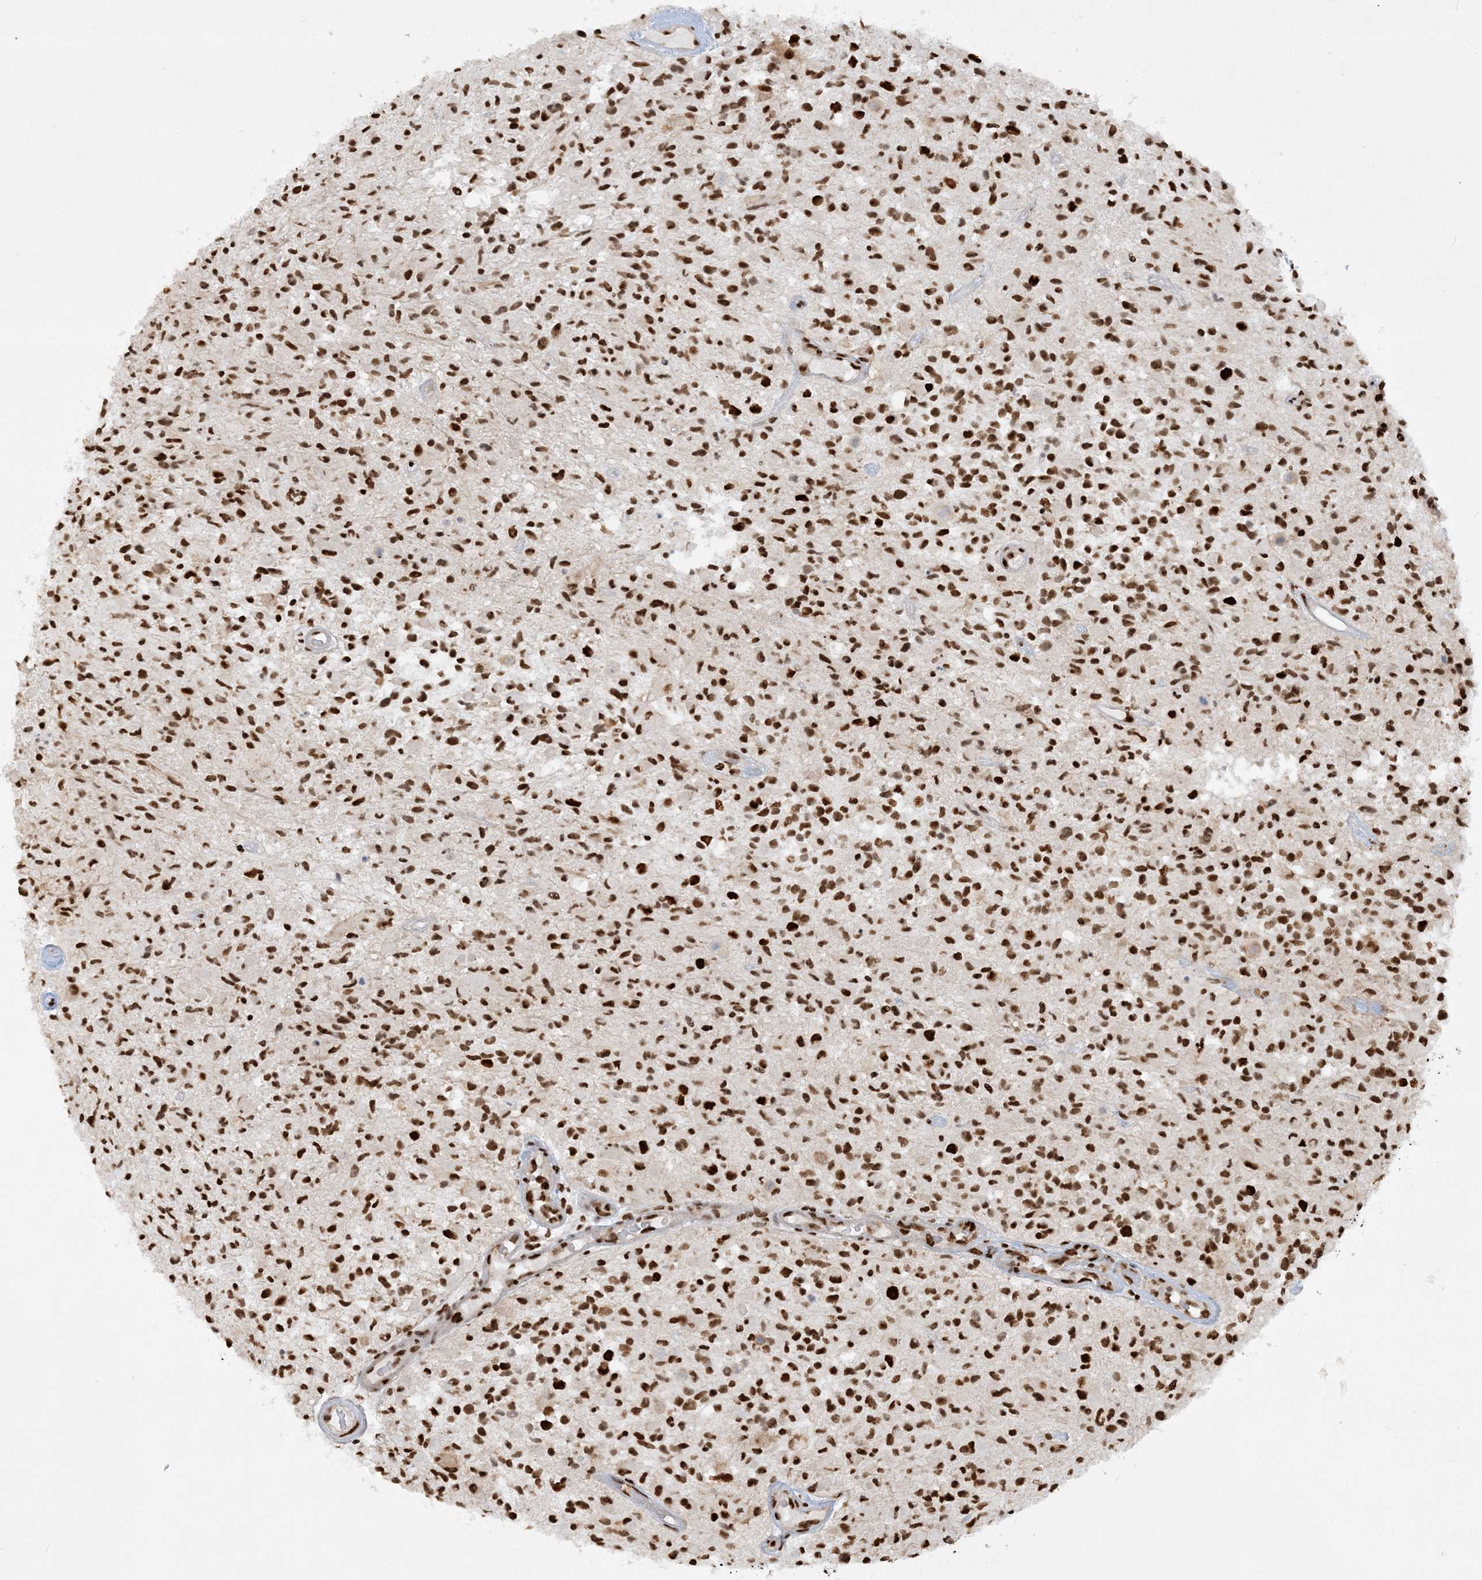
{"staining": {"intensity": "strong", "quantity": ">75%", "location": "nuclear"}, "tissue": "glioma", "cell_type": "Tumor cells", "image_type": "cancer", "snomed": [{"axis": "morphology", "description": "Glioma, malignant, High grade"}, {"axis": "morphology", "description": "Glioblastoma, NOS"}, {"axis": "topography", "description": "Brain"}], "caption": "A micrograph of glioma stained for a protein displays strong nuclear brown staining in tumor cells.", "gene": "DELE1", "patient": {"sex": "male", "age": 60}}